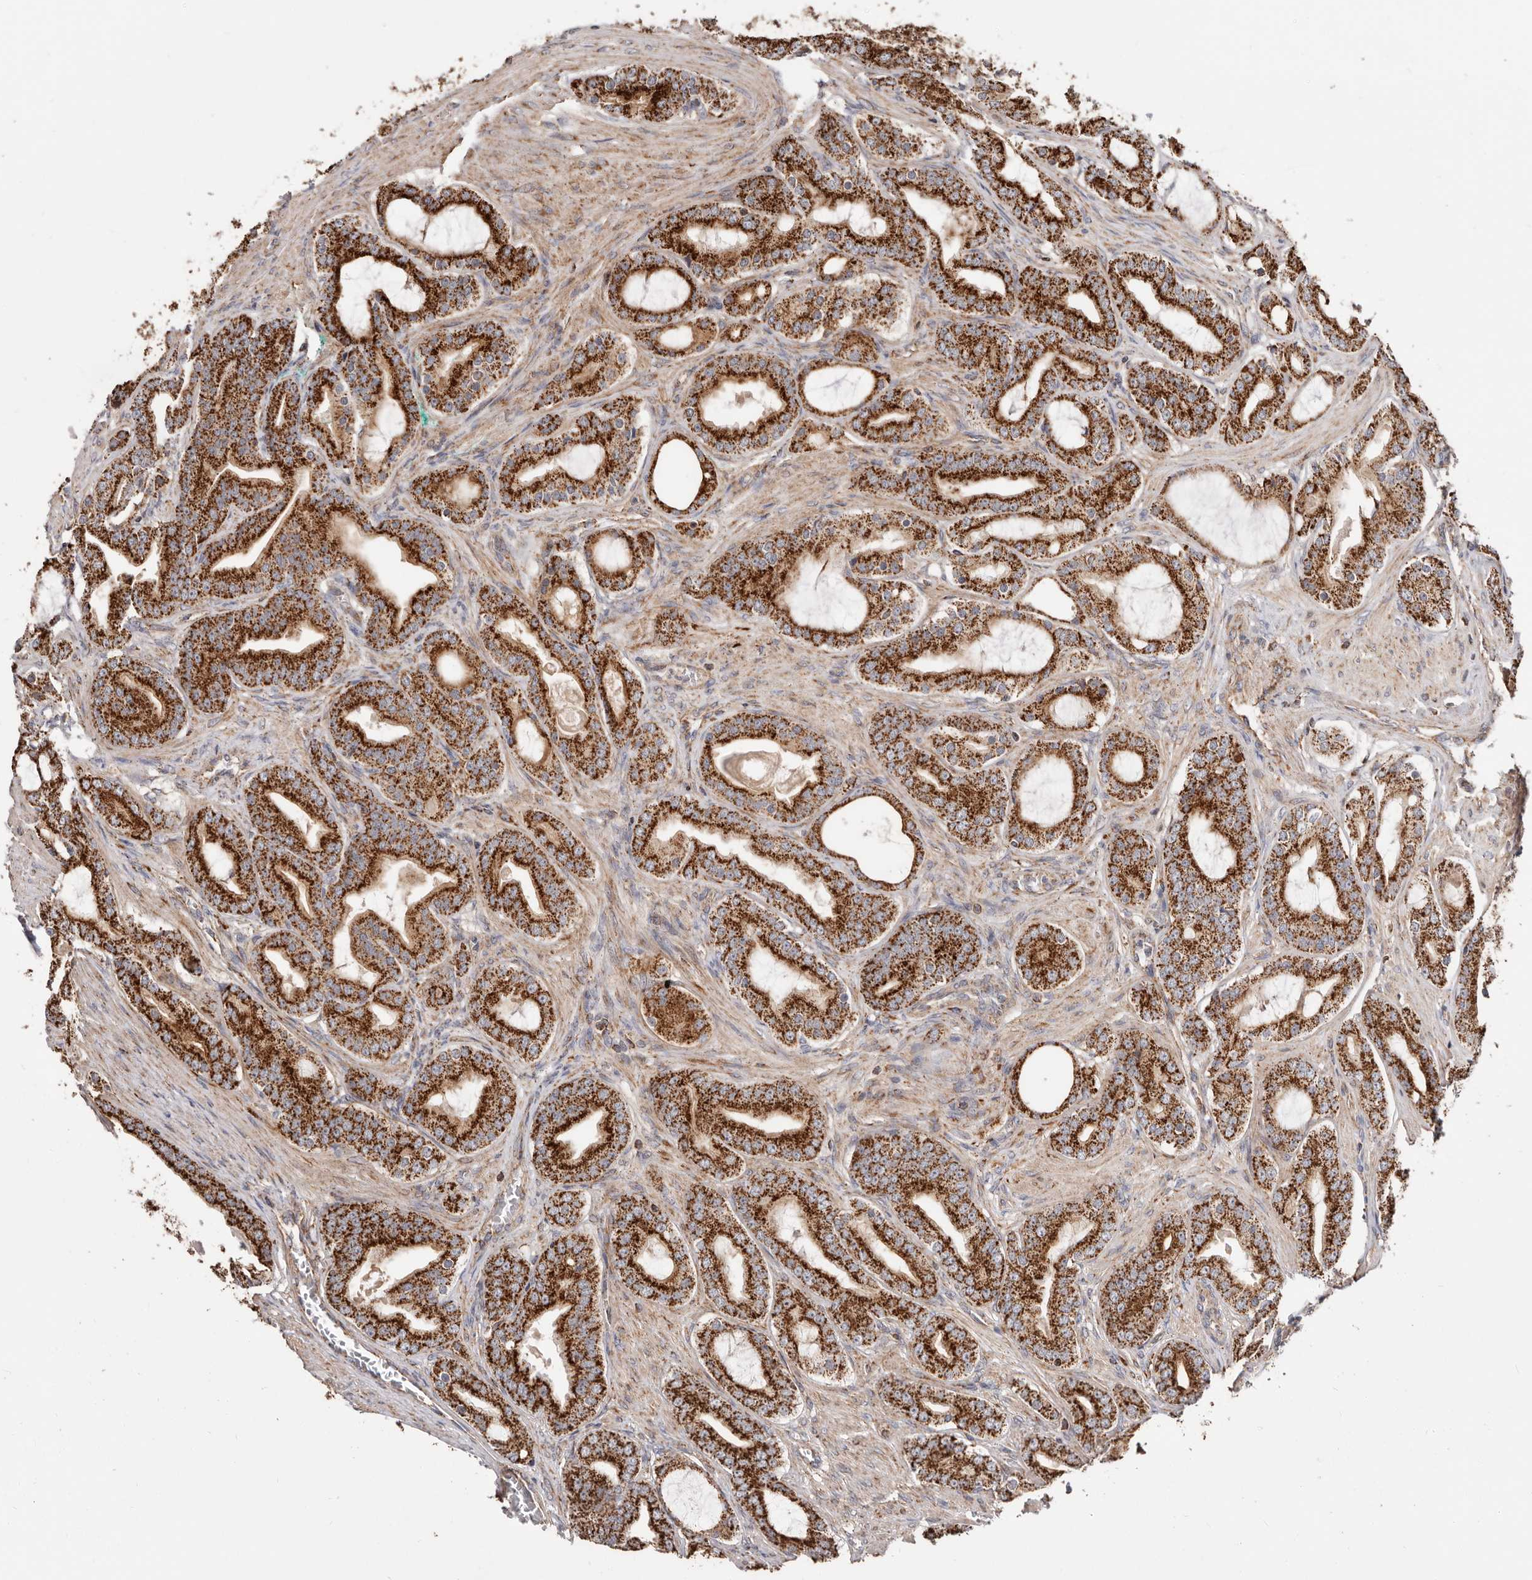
{"staining": {"intensity": "strong", "quantity": ">75%", "location": "cytoplasmic/membranous"}, "tissue": "prostate cancer", "cell_type": "Tumor cells", "image_type": "cancer", "snomed": [{"axis": "morphology", "description": "Adenocarcinoma, High grade"}, {"axis": "topography", "description": "Prostate"}], "caption": "Tumor cells display high levels of strong cytoplasmic/membranous staining in approximately >75% of cells in prostate cancer (adenocarcinoma (high-grade)). The protein of interest is stained brown, and the nuclei are stained in blue (DAB IHC with brightfield microscopy, high magnification).", "gene": "PRKACB", "patient": {"sex": "male", "age": 60}}